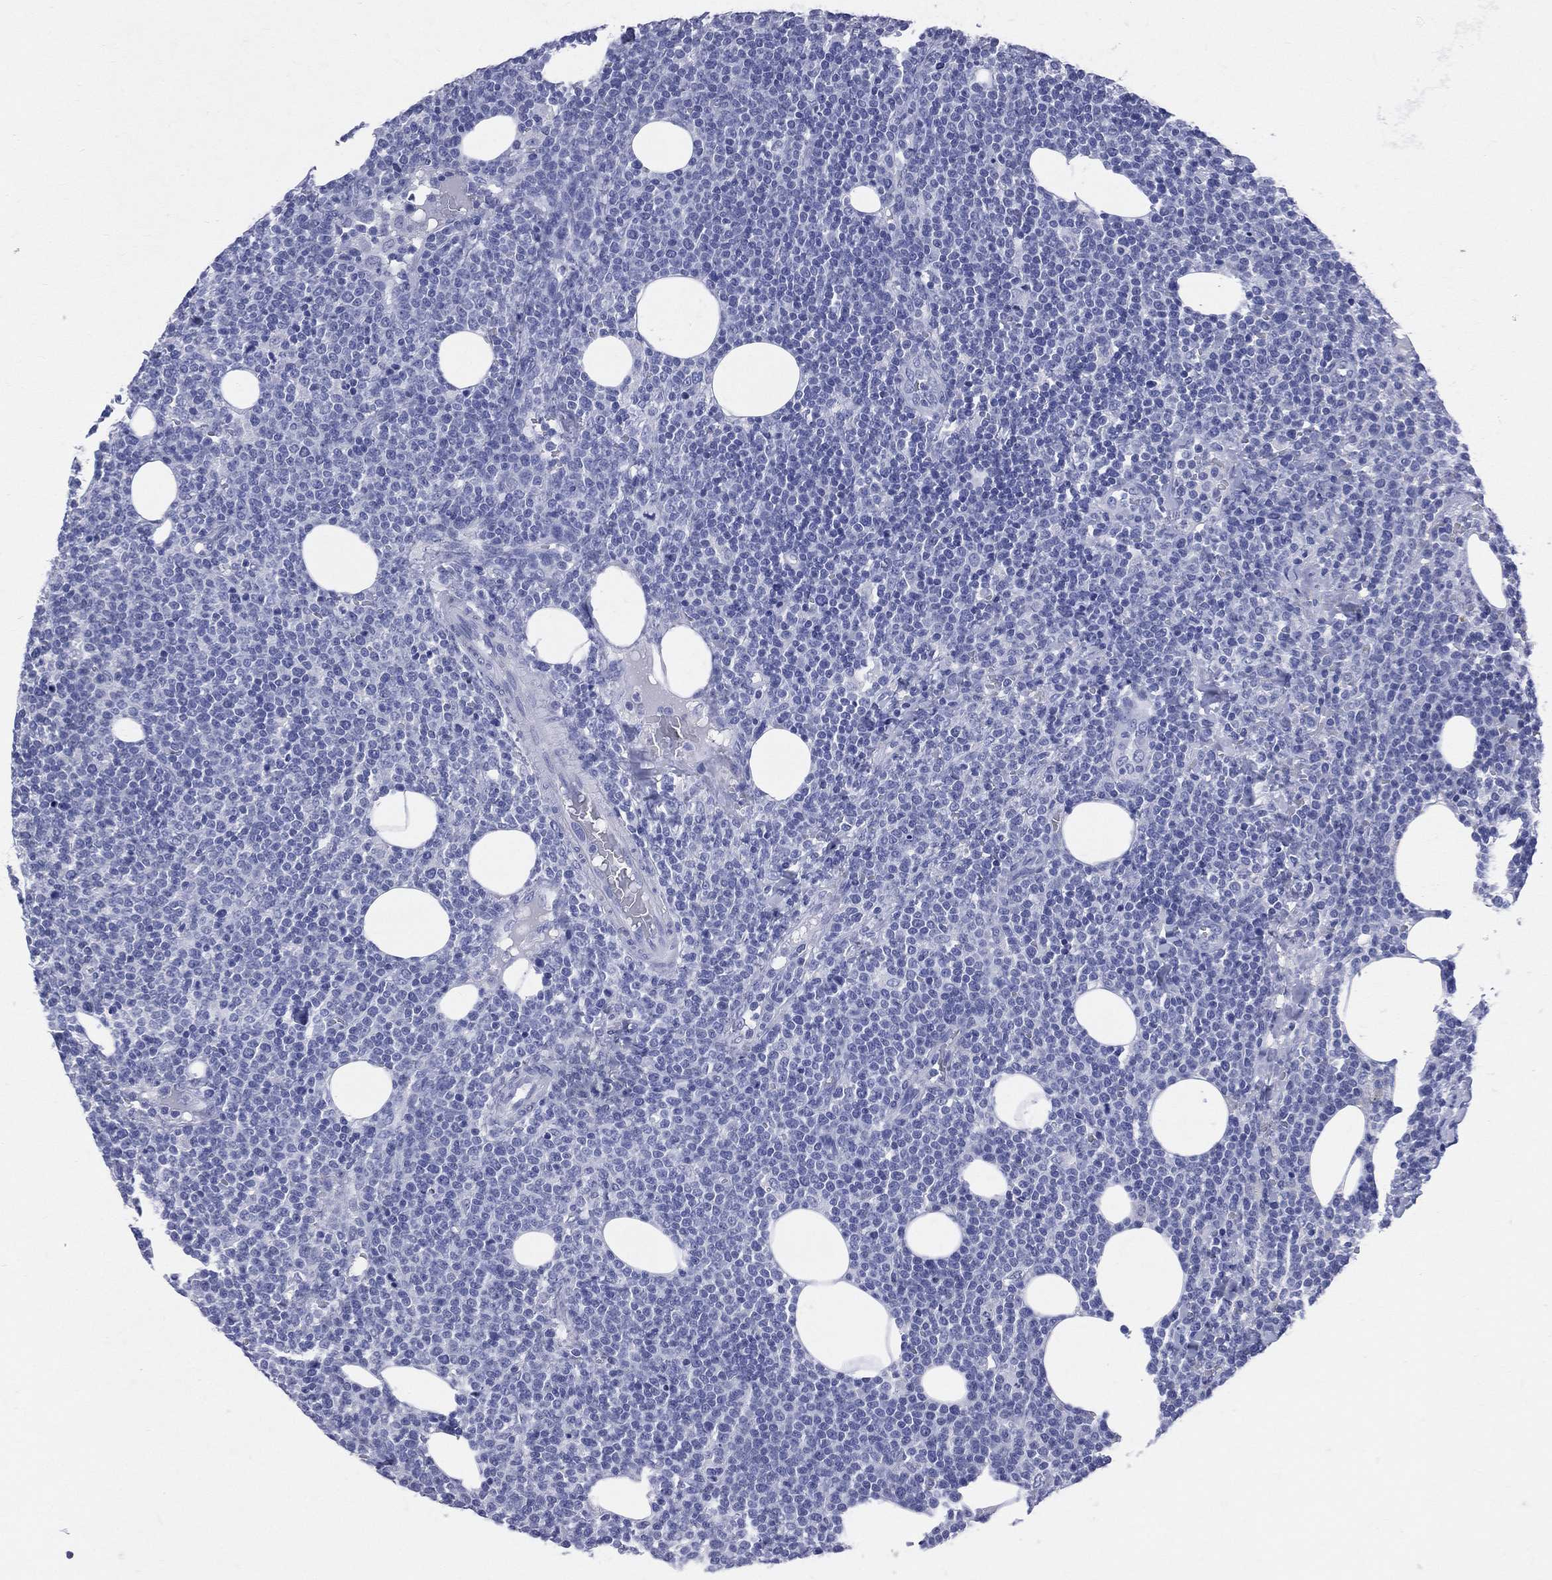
{"staining": {"intensity": "negative", "quantity": "none", "location": "none"}, "tissue": "lymphoma", "cell_type": "Tumor cells", "image_type": "cancer", "snomed": [{"axis": "morphology", "description": "Malignant lymphoma, non-Hodgkin's type, High grade"}, {"axis": "topography", "description": "Lymph node"}], "caption": "Photomicrograph shows no significant protein staining in tumor cells of lymphoma.", "gene": "CYLC1", "patient": {"sex": "male", "age": 61}}